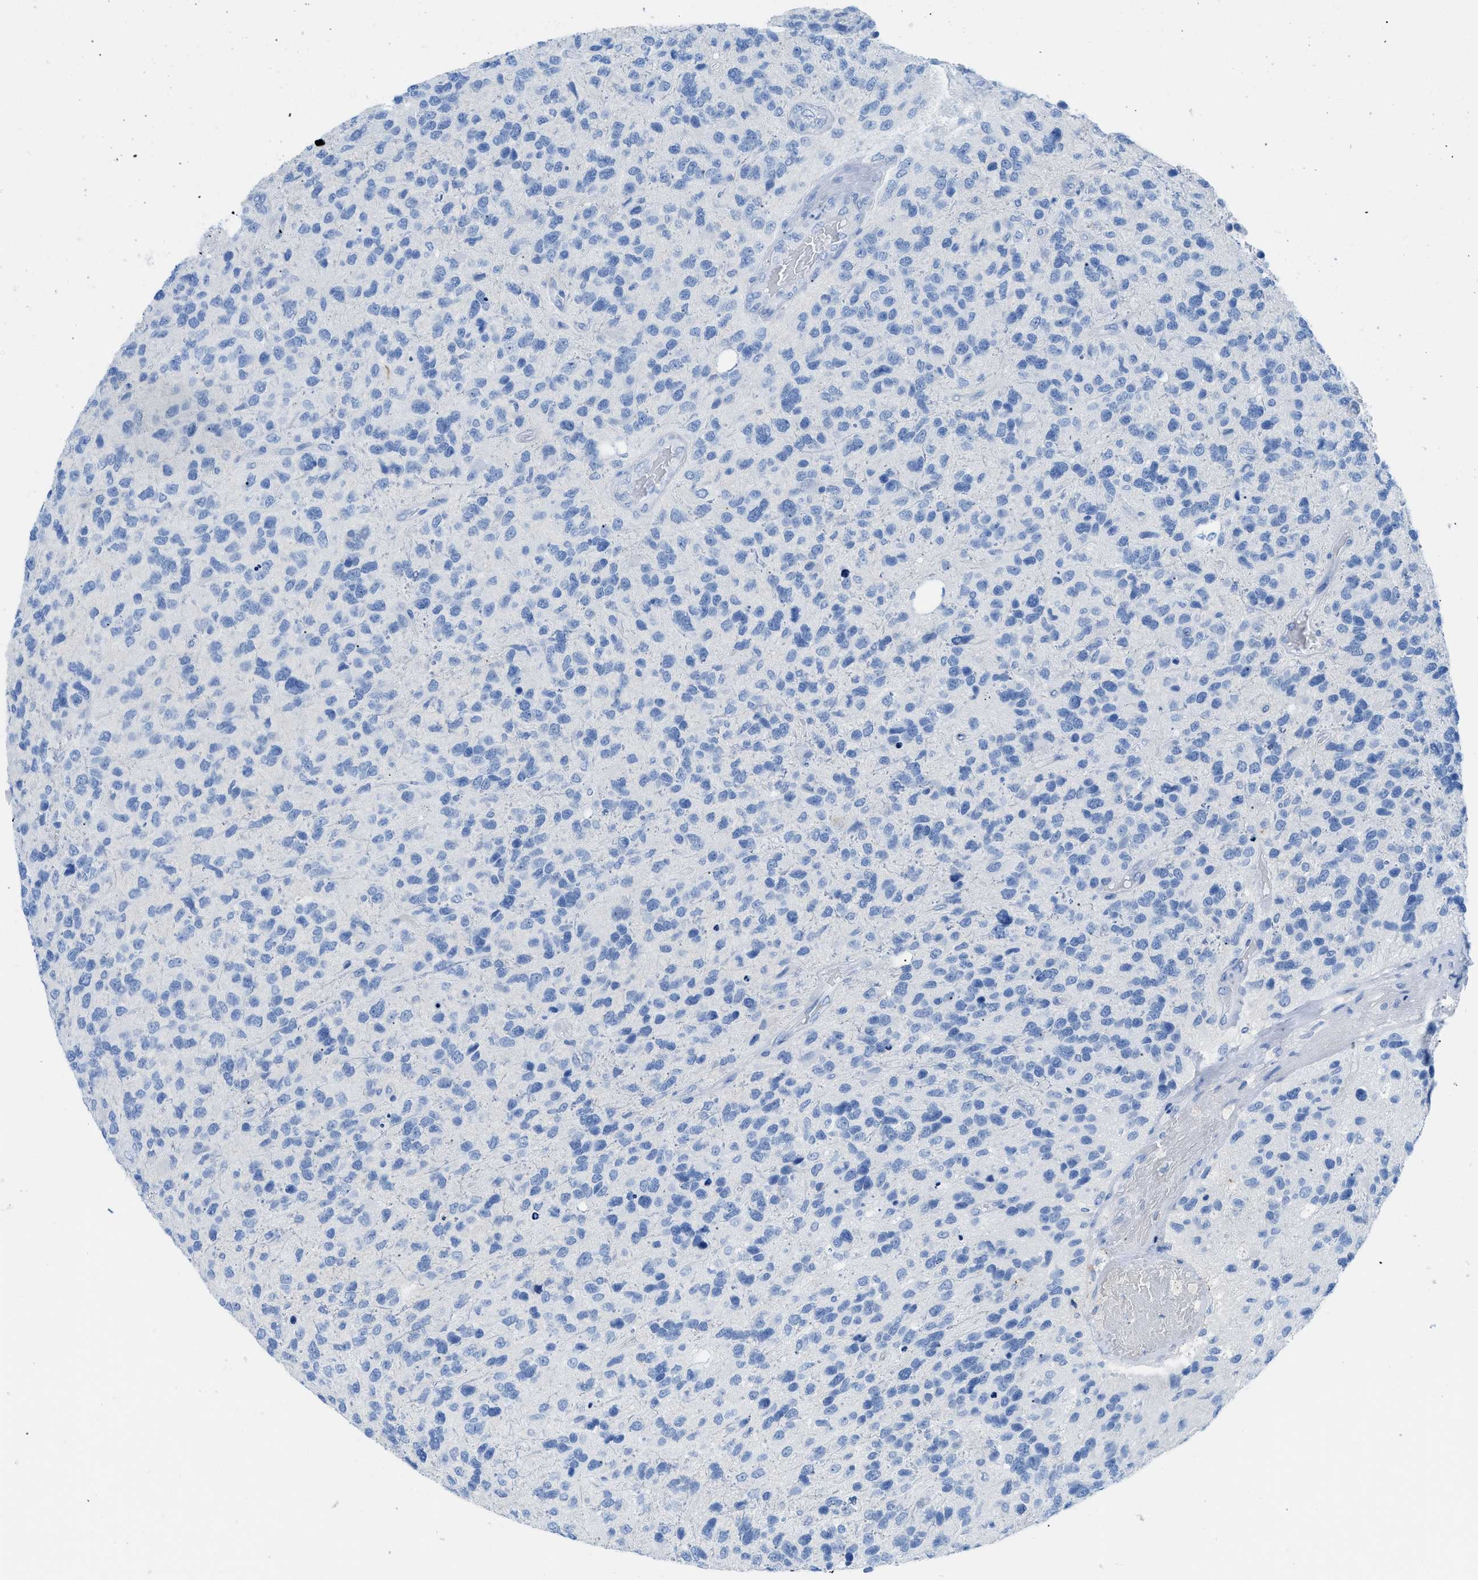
{"staining": {"intensity": "negative", "quantity": "none", "location": "none"}, "tissue": "glioma", "cell_type": "Tumor cells", "image_type": "cancer", "snomed": [{"axis": "morphology", "description": "Glioma, malignant, High grade"}, {"axis": "topography", "description": "Brain"}], "caption": "Tumor cells are negative for protein expression in human glioma.", "gene": "TCL1A", "patient": {"sex": "female", "age": 58}}